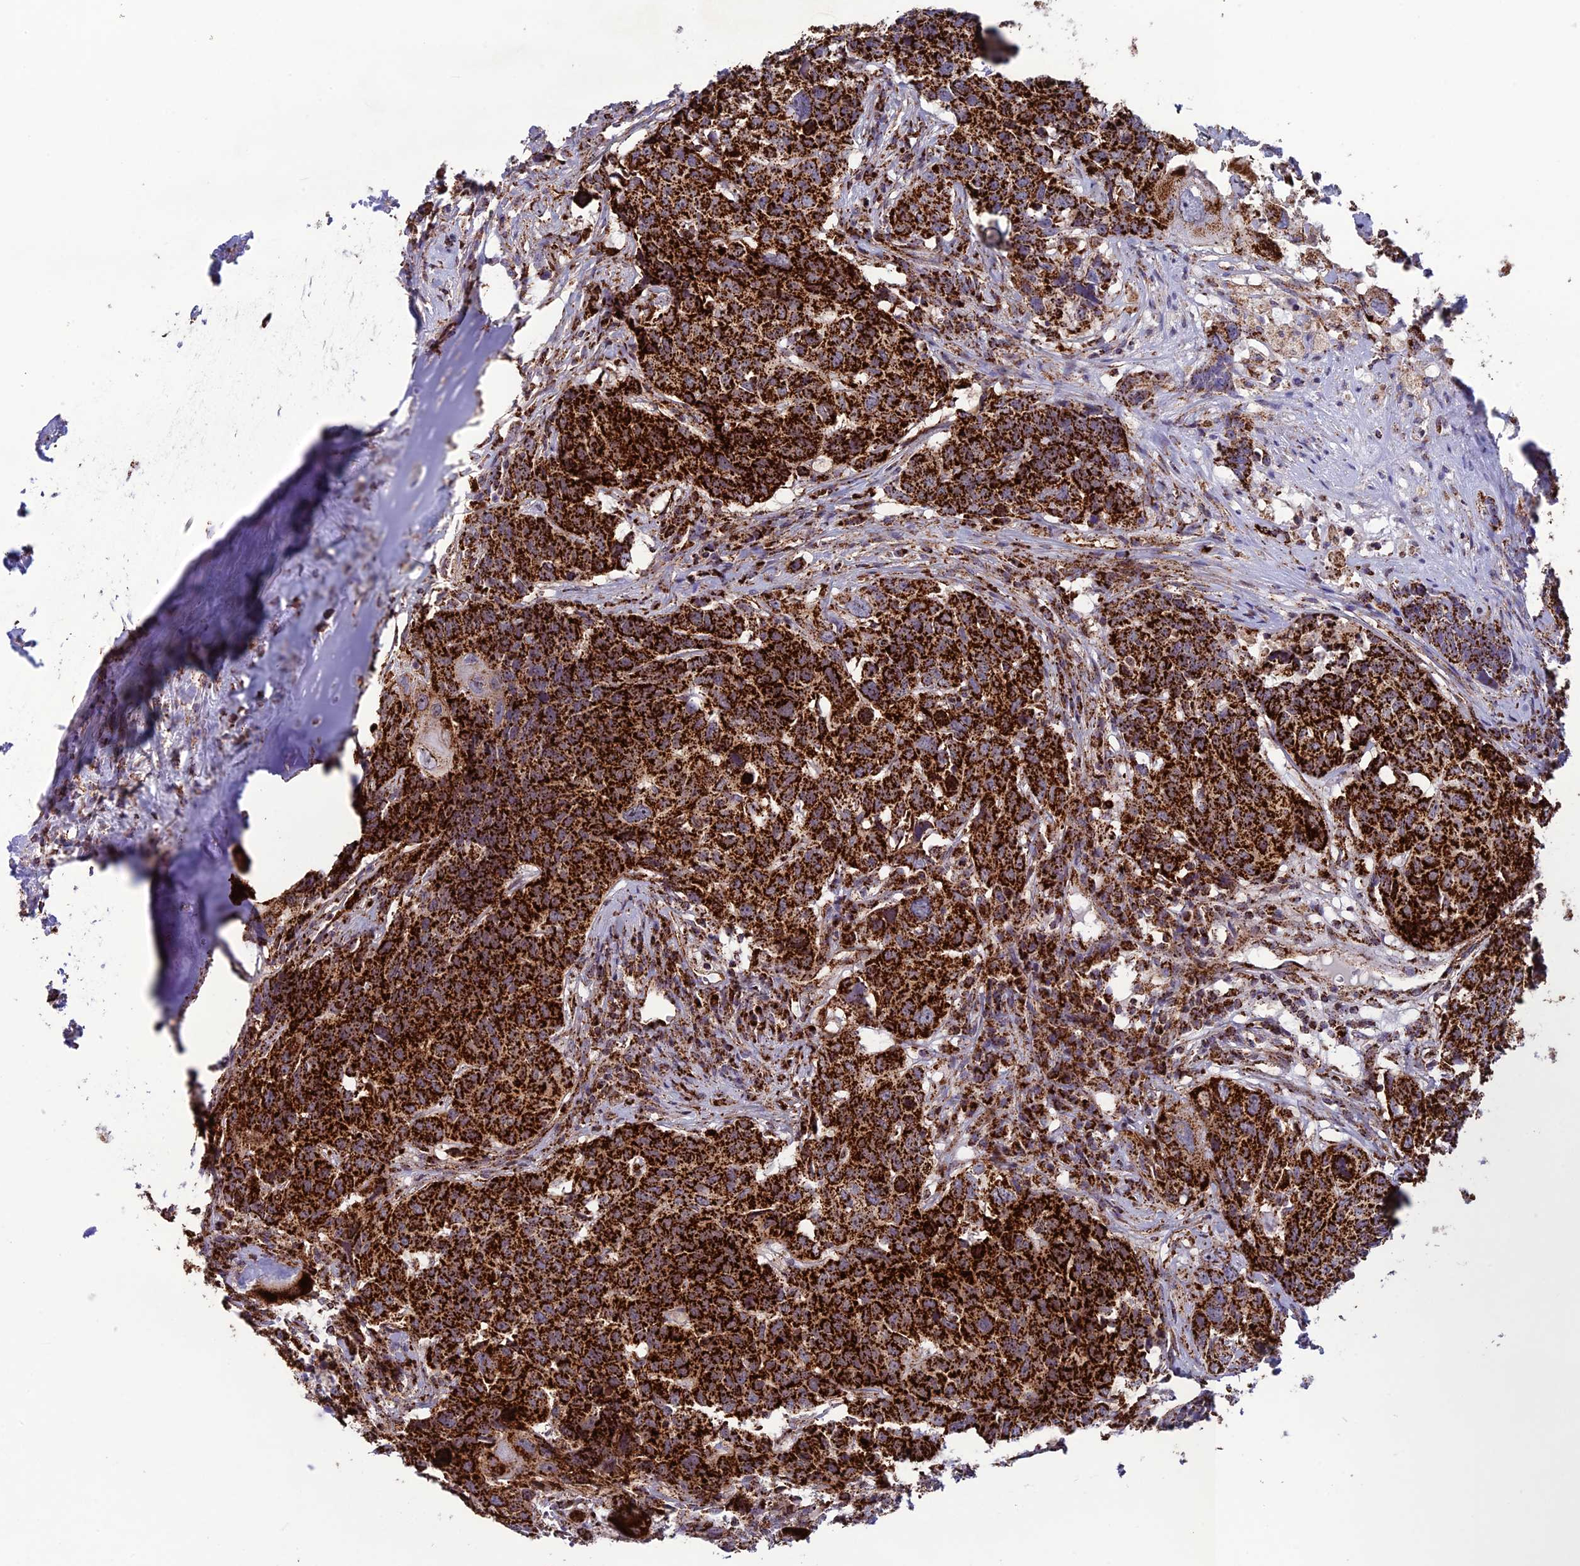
{"staining": {"intensity": "strong", "quantity": ">75%", "location": "cytoplasmic/membranous"}, "tissue": "head and neck cancer", "cell_type": "Tumor cells", "image_type": "cancer", "snomed": [{"axis": "morphology", "description": "Squamous cell carcinoma, NOS"}, {"axis": "topography", "description": "Head-Neck"}], "caption": "Brown immunohistochemical staining in squamous cell carcinoma (head and neck) displays strong cytoplasmic/membranous expression in approximately >75% of tumor cells.", "gene": "MRPS18B", "patient": {"sex": "male", "age": 66}}